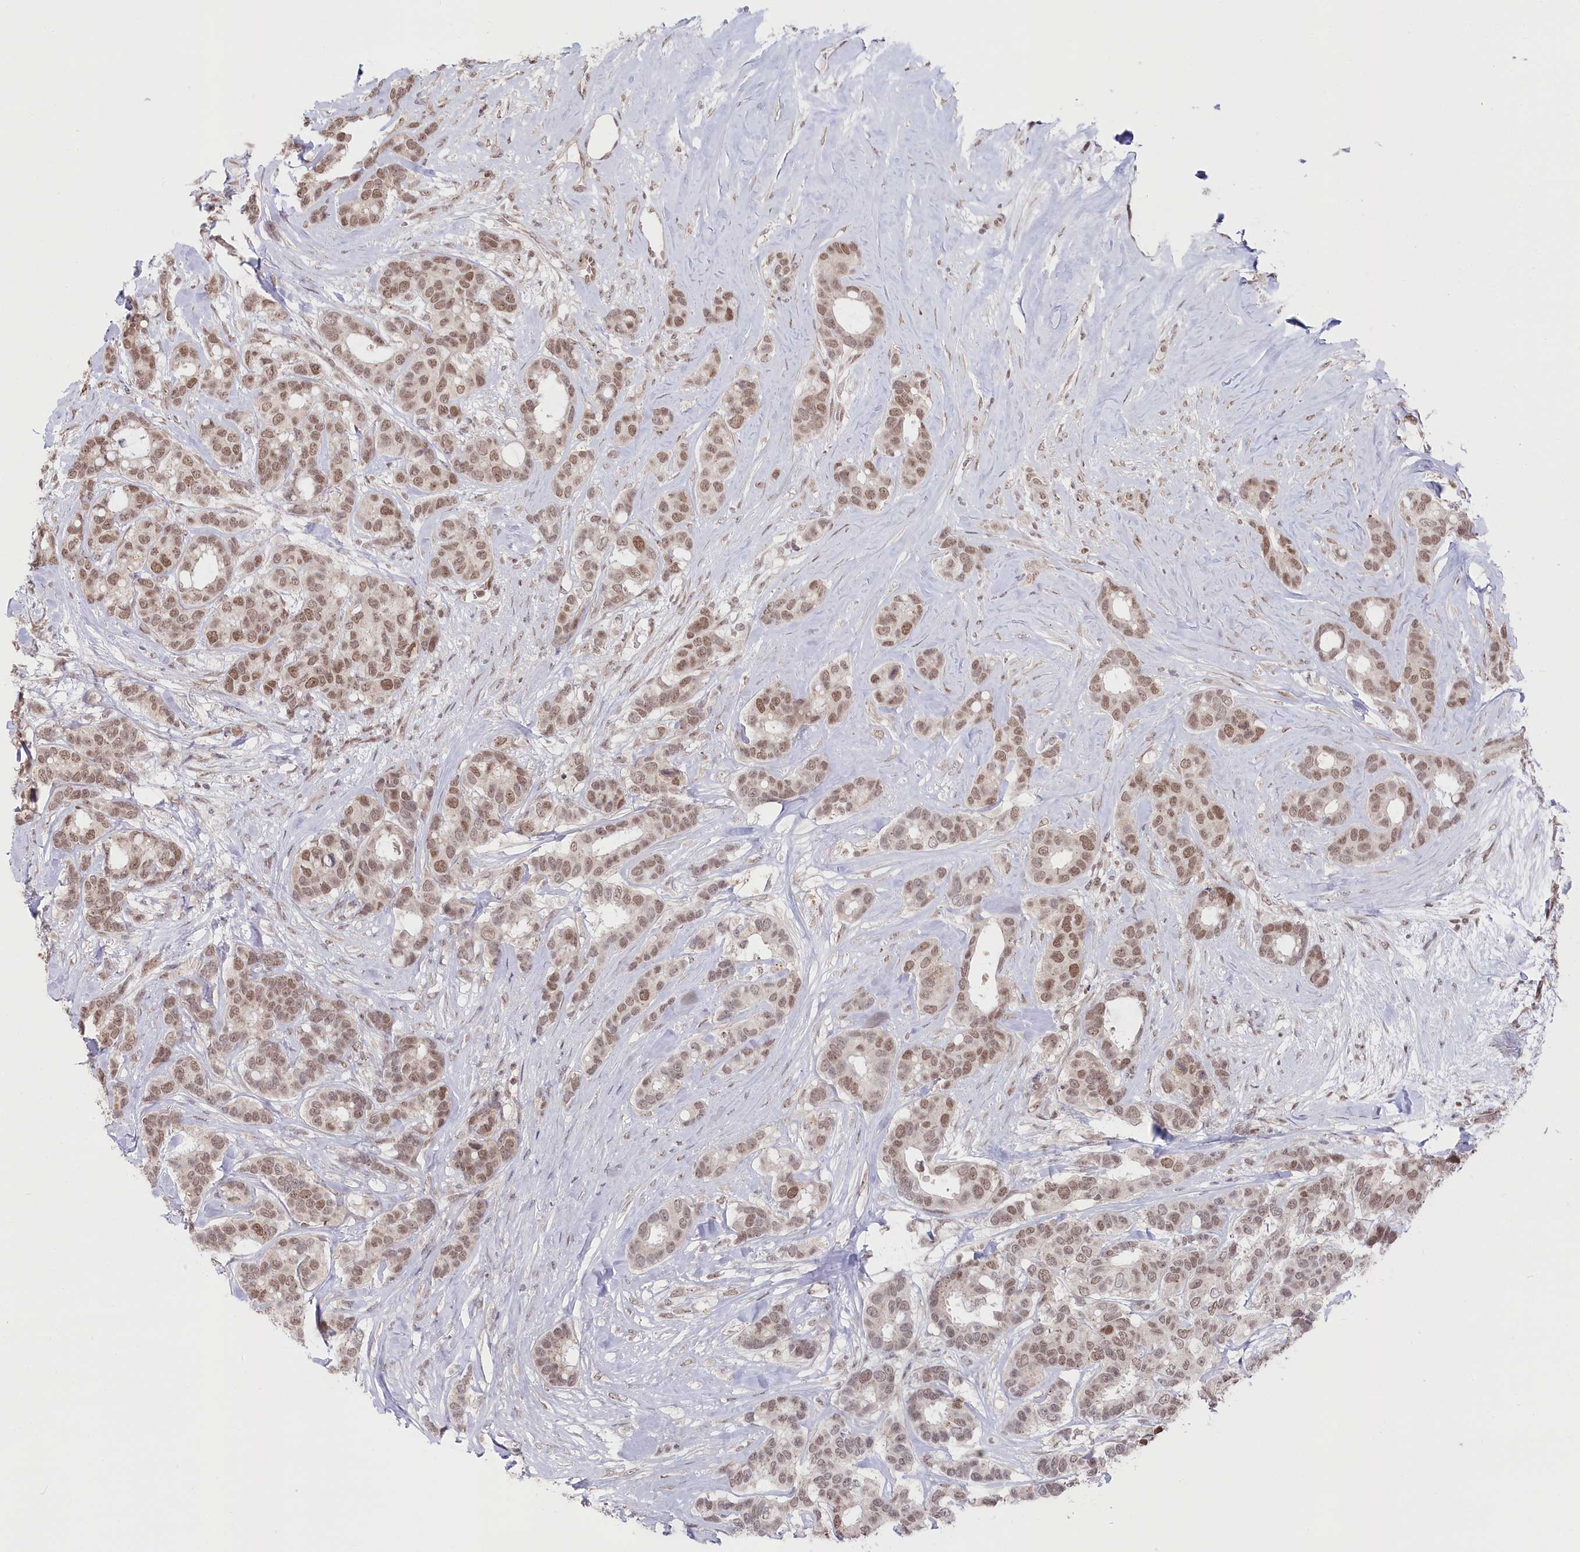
{"staining": {"intensity": "moderate", "quantity": ">75%", "location": "nuclear"}, "tissue": "breast cancer", "cell_type": "Tumor cells", "image_type": "cancer", "snomed": [{"axis": "morphology", "description": "Duct carcinoma"}, {"axis": "topography", "description": "Breast"}], "caption": "Immunohistochemical staining of breast infiltrating ductal carcinoma exhibits medium levels of moderate nuclear staining in approximately >75% of tumor cells. The protein is stained brown, and the nuclei are stained in blue (DAB (3,3'-diaminobenzidine) IHC with brightfield microscopy, high magnification).", "gene": "CGGBP1", "patient": {"sex": "female", "age": 87}}